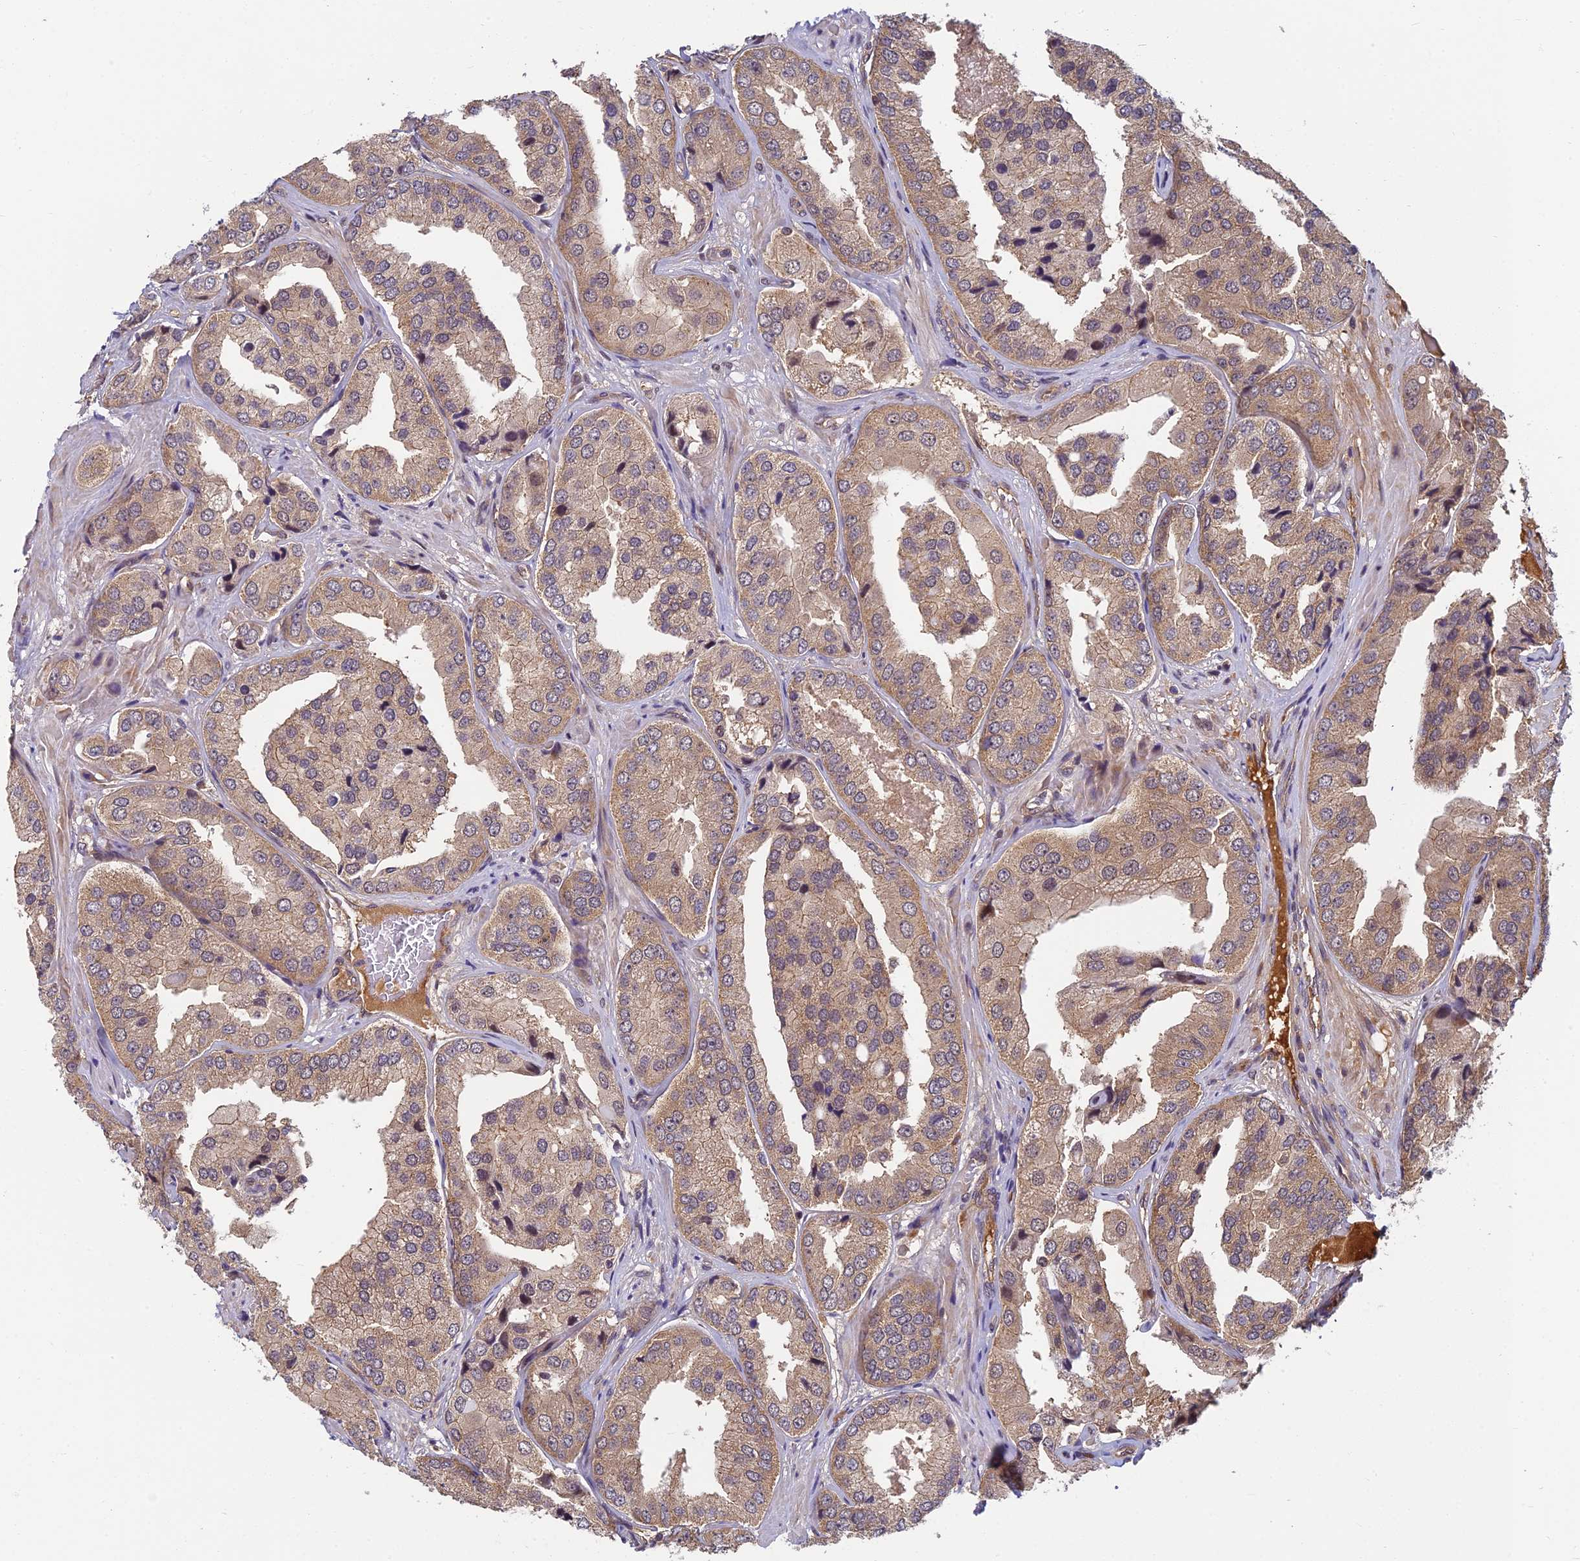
{"staining": {"intensity": "weak", "quantity": ">75%", "location": "cytoplasmic/membranous"}, "tissue": "prostate cancer", "cell_type": "Tumor cells", "image_type": "cancer", "snomed": [{"axis": "morphology", "description": "Adenocarcinoma, High grade"}, {"axis": "topography", "description": "Prostate"}], "caption": "Immunohistochemistry photomicrograph of prostate cancer (adenocarcinoma (high-grade)) stained for a protein (brown), which displays low levels of weak cytoplasmic/membranous positivity in about >75% of tumor cells.", "gene": "PIKFYVE", "patient": {"sex": "male", "age": 63}}